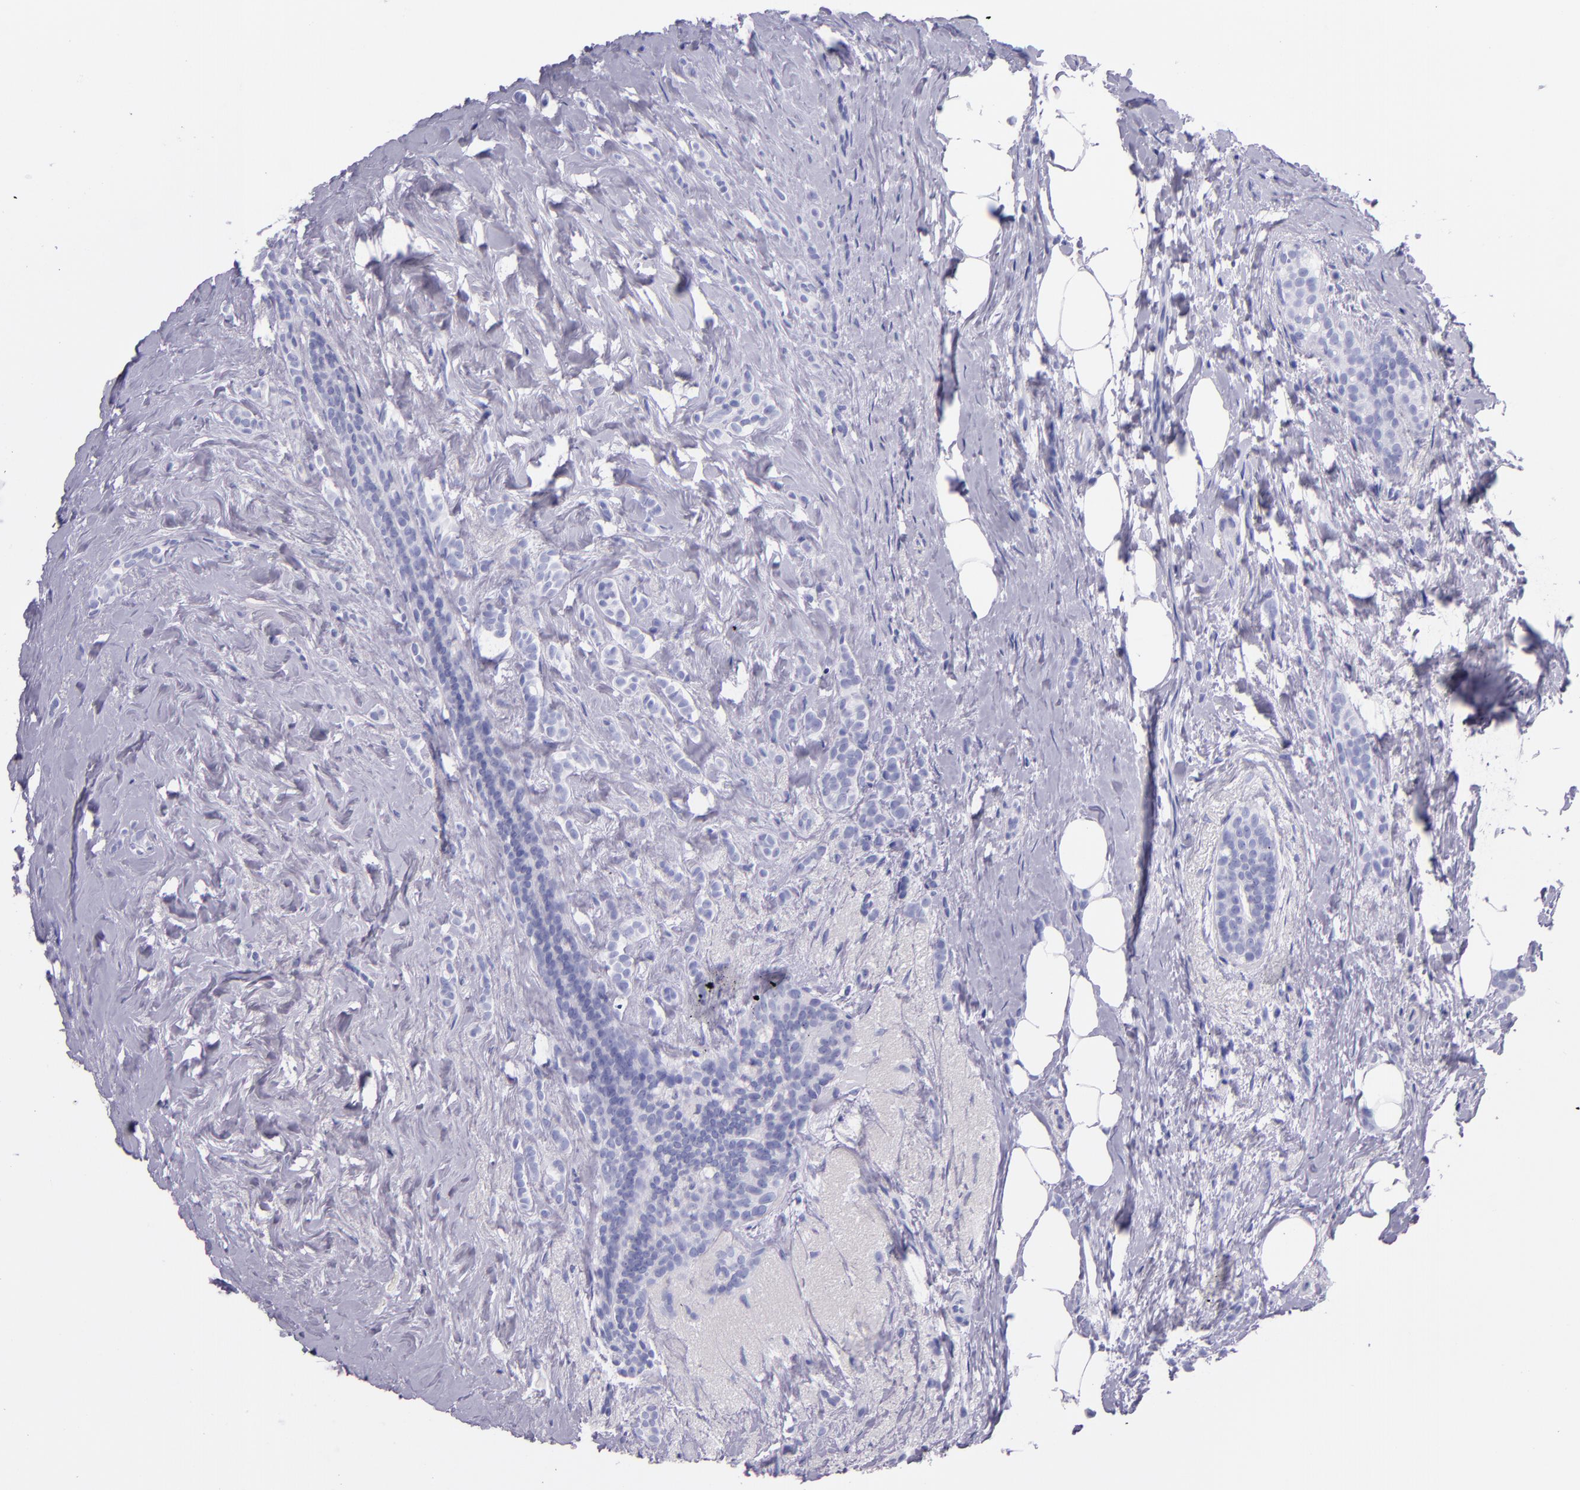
{"staining": {"intensity": "negative", "quantity": "none", "location": "none"}, "tissue": "breast cancer", "cell_type": "Tumor cells", "image_type": "cancer", "snomed": [{"axis": "morphology", "description": "Lobular carcinoma"}, {"axis": "topography", "description": "Breast"}], "caption": "DAB (3,3'-diaminobenzidine) immunohistochemical staining of lobular carcinoma (breast) shows no significant positivity in tumor cells.", "gene": "SFTPB", "patient": {"sex": "female", "age": 56}}